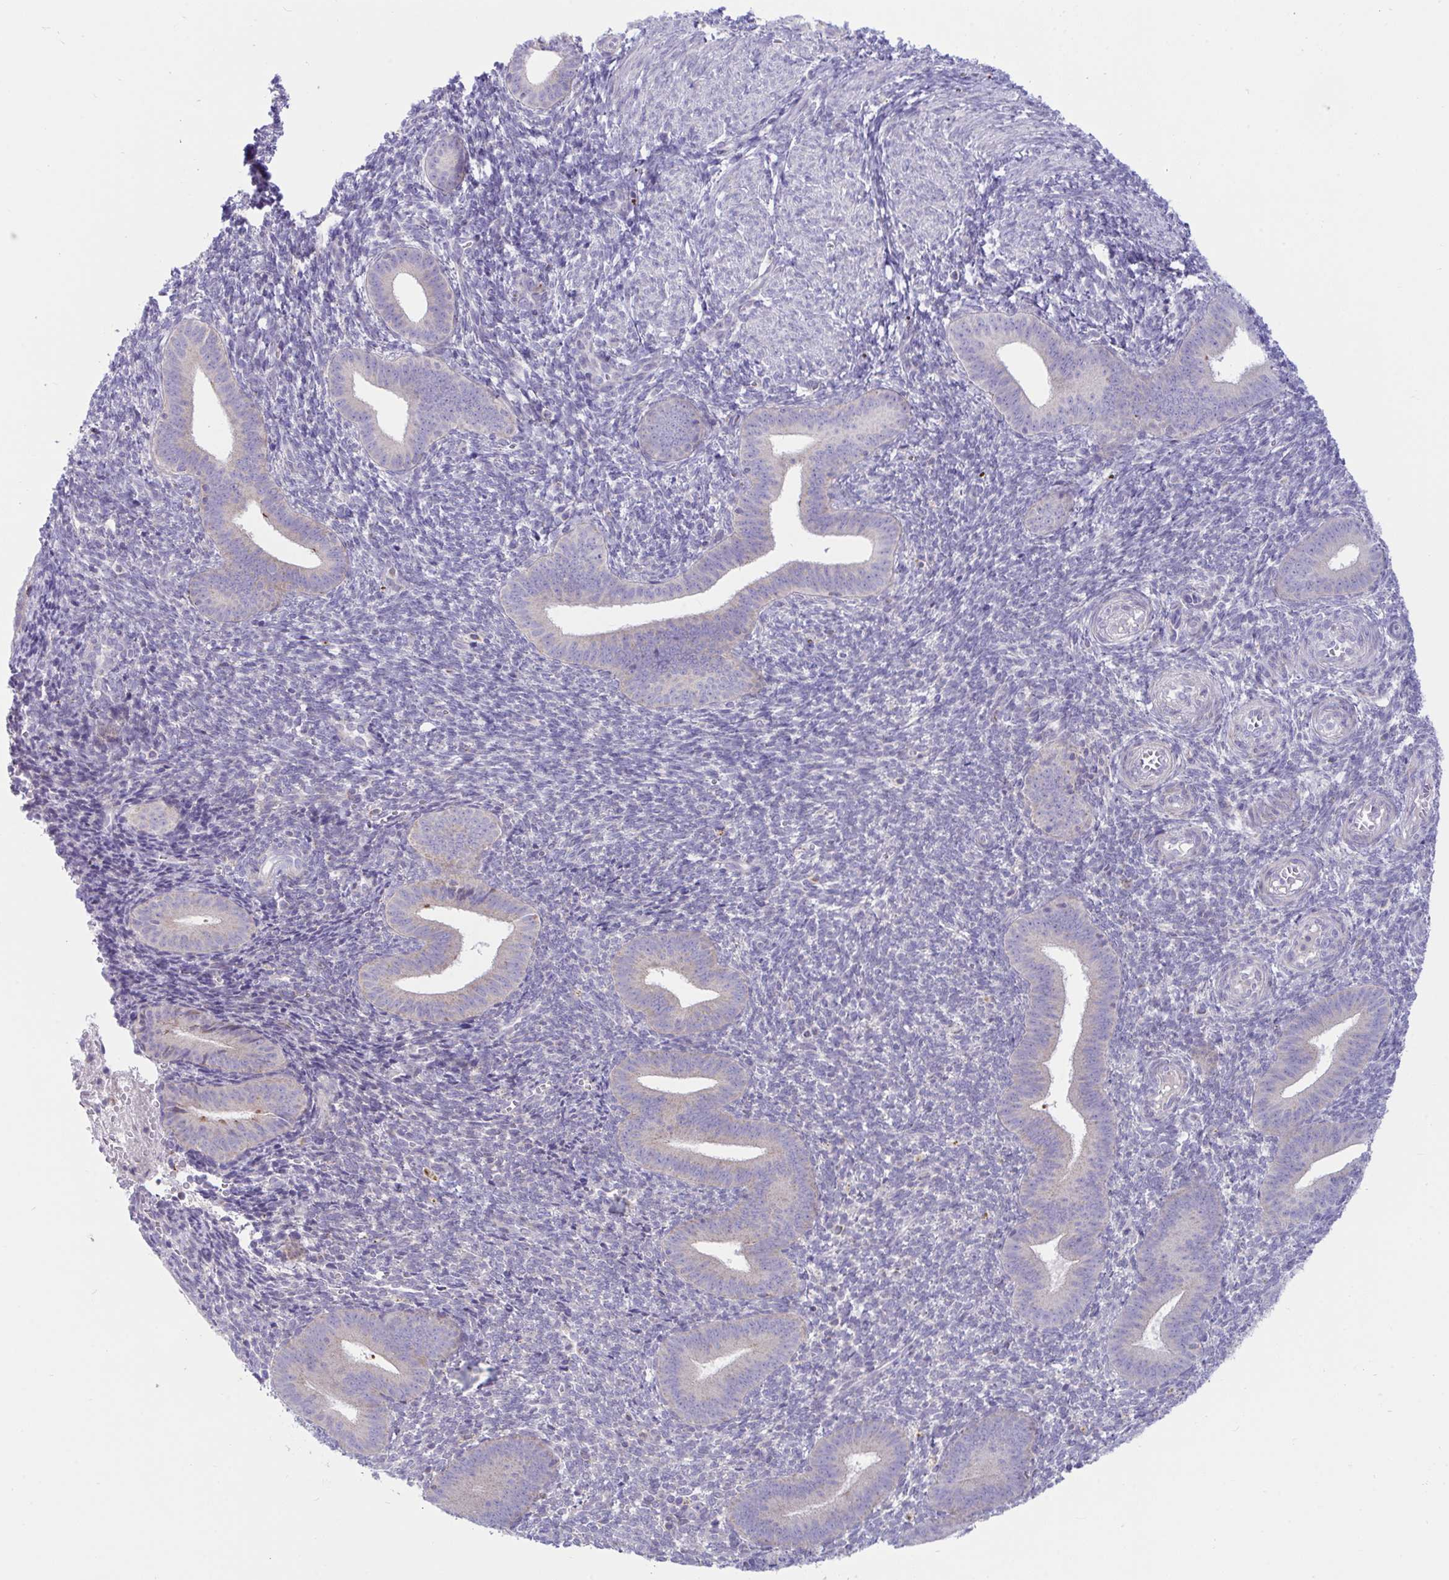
{"staining": {"intensity": "negative", "quantity": "none", "location": "none"}, "tissue": "endometrium", "cell_type": "Cells in endometrial stroma", "image_type": "normal", "snomed": [{"axis": "morphology", "description": "Normal tissue, NOS"}, {"axis": "topography", "description": "Endometrium"}], "caption": "There is no significant positivity in cells in endometrial stroma of endometrium. (Stains: DAB IHC with hematoxylin counter stain, Microscopy: brightfield microscopy at high magnification).", "gene": "DTX3", "patient": {"sex": "female", "age": 25}}